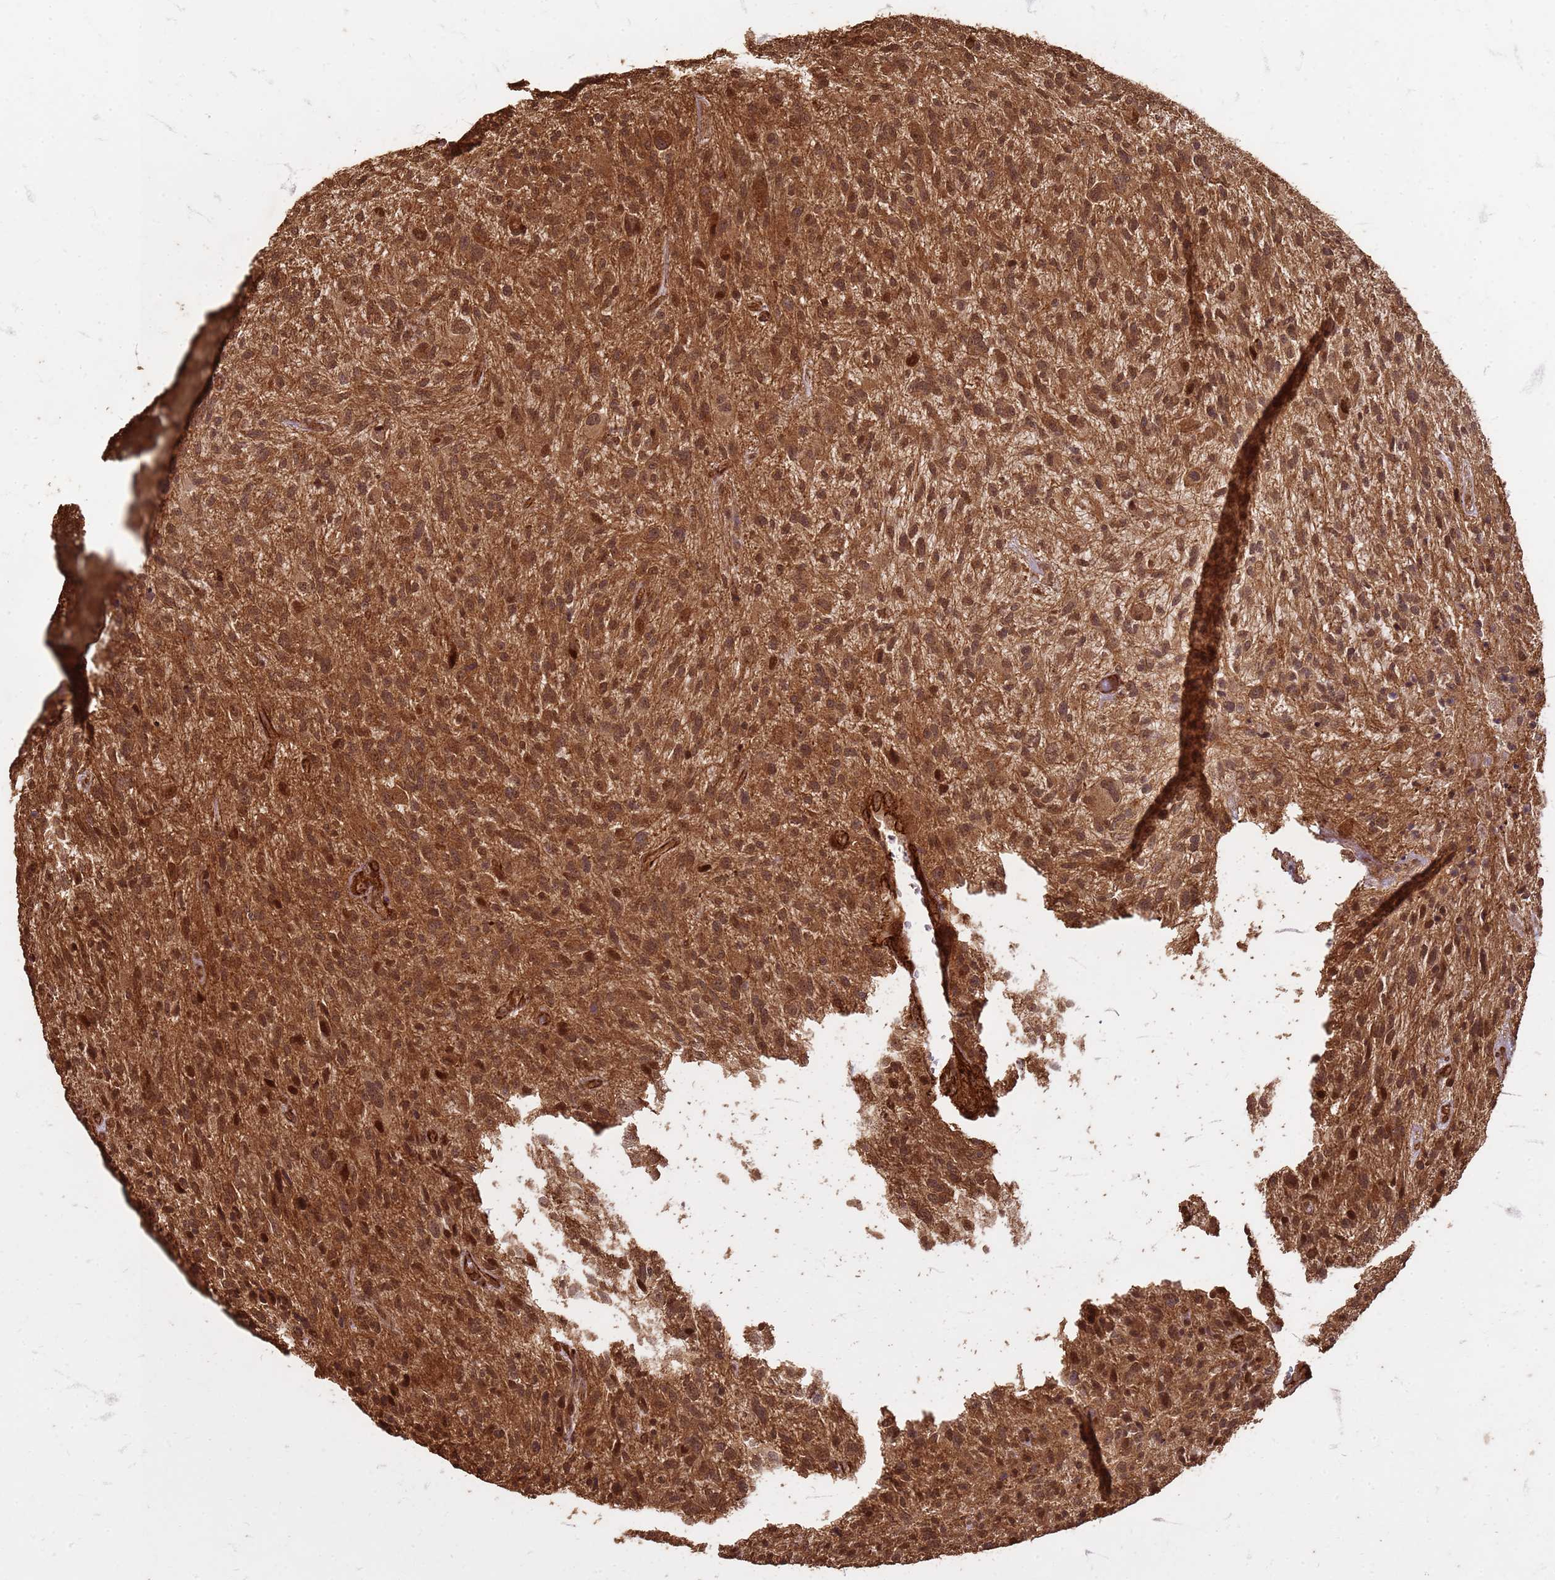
{"staining": {"intensity": "moderate", "quantity": ">75%", "location": "cytoplasmic/membranous,nuclear"}, "tissue": "glioma", "cell_type": "Tumor cells", "image_type": "cancer", "snomed": [{"axis": "morphology", "description": "Glioma, malignant, High grade"}, {"axis": "topography", "description": "Brain"}], "caption": "Protein staining displays moderate cytoplasmic/membranous and nuclear expression in approximately >75% of tumor cells in high-grade glioma (malignant).", "gene": "KIF26A", "patient": {"sex": "male", "age": 47}}